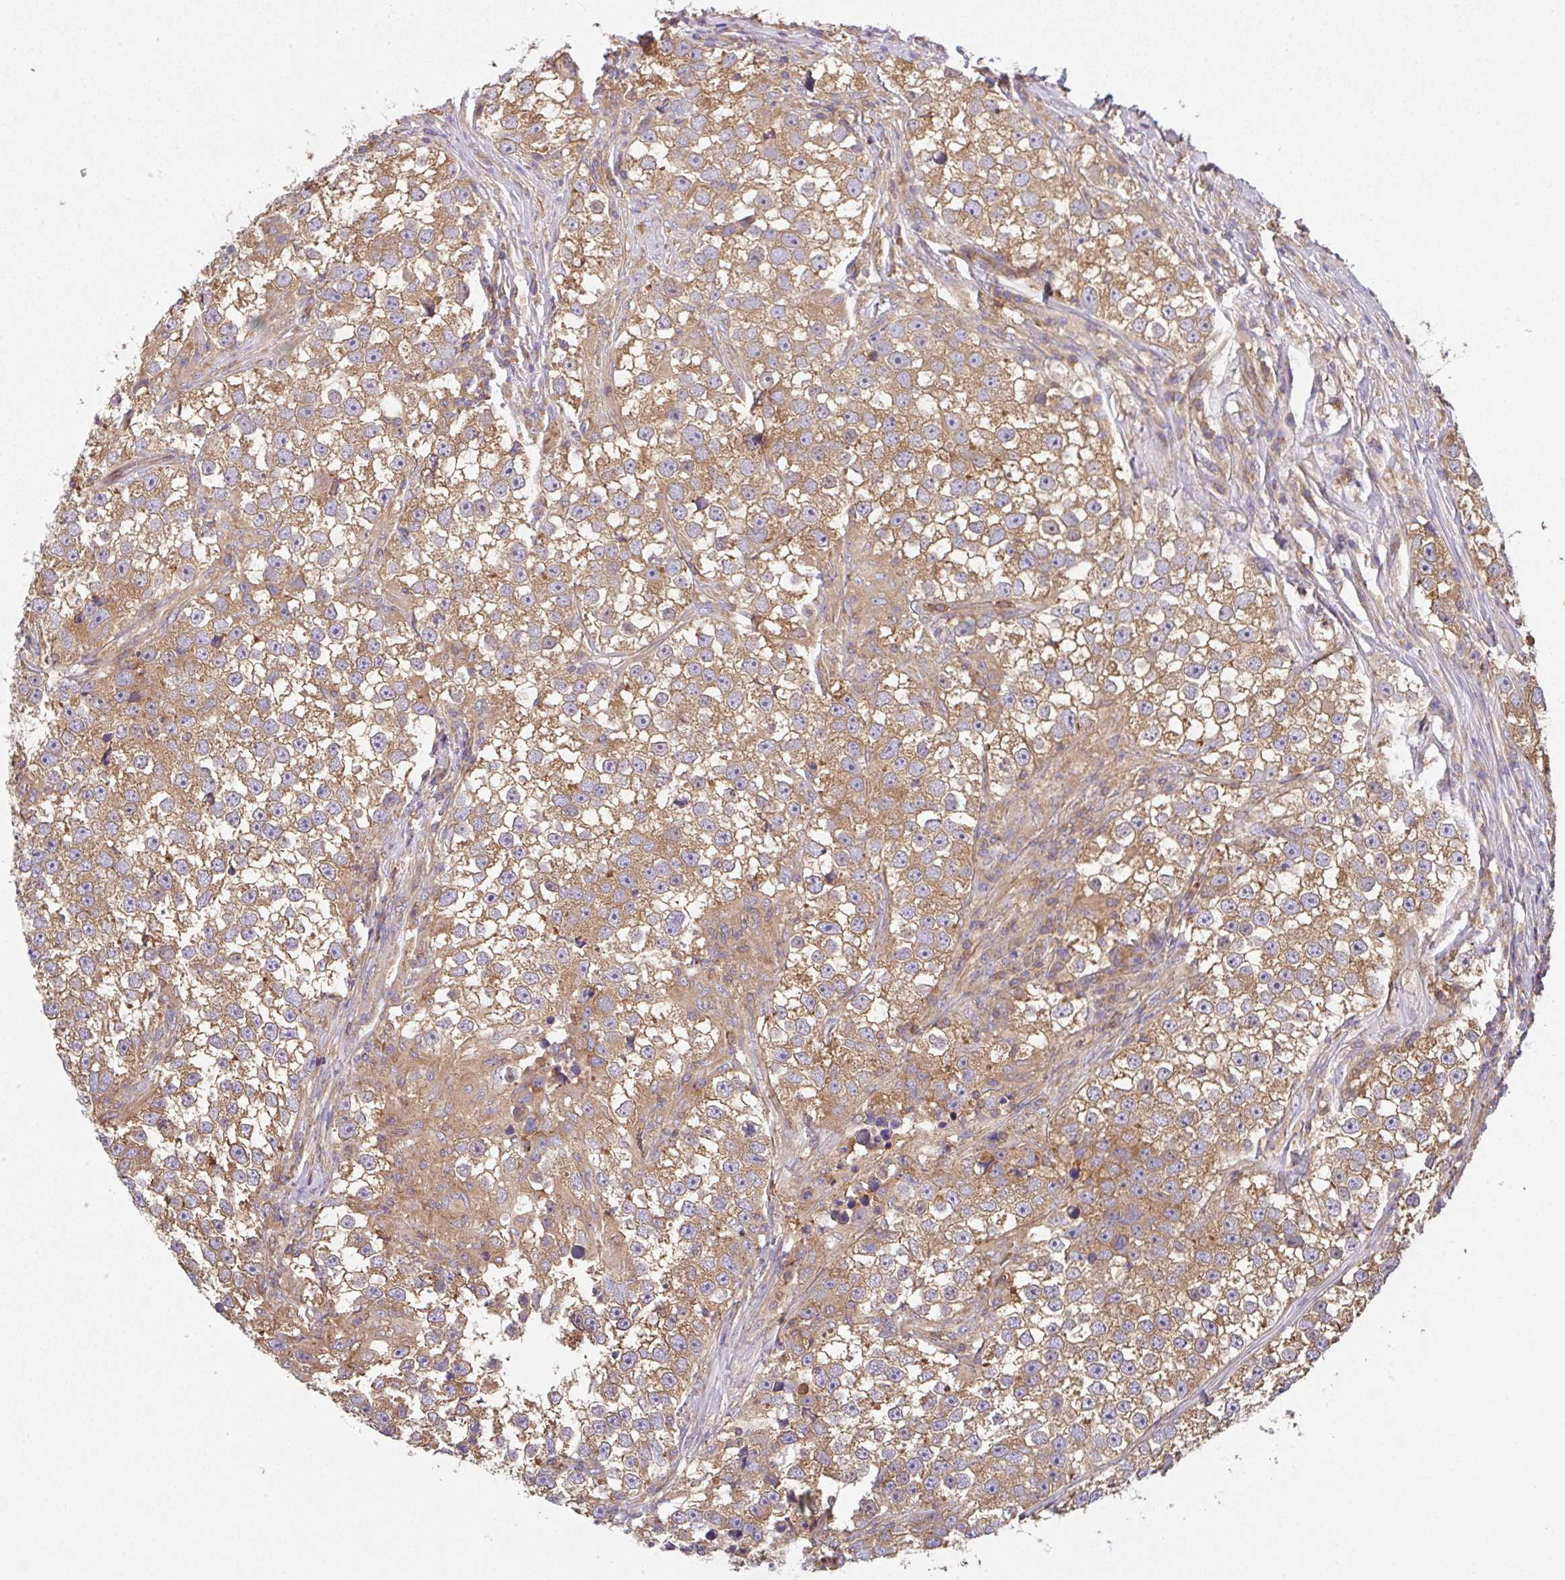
{"staining": {"intensity": "moderate", "quantity": ">75%", "location": "cytoplasmic/membranous"}, "tissue": "testis cancer", "cell_type": "Tumor cells", "image_type": "cancer", "snomed": [{"axis": "morphology", "description": "Seminoma, NOS"}, {"axis": "topography", "description": "Testis"}], "caption": "Human testis seminoma stained with a brown dye shows moderate cytoplasmic/membranous positive expression in about >75% of tumor cells.", "gene": "TMEM229A", "patient": {"sex": "male", "age": 46}}